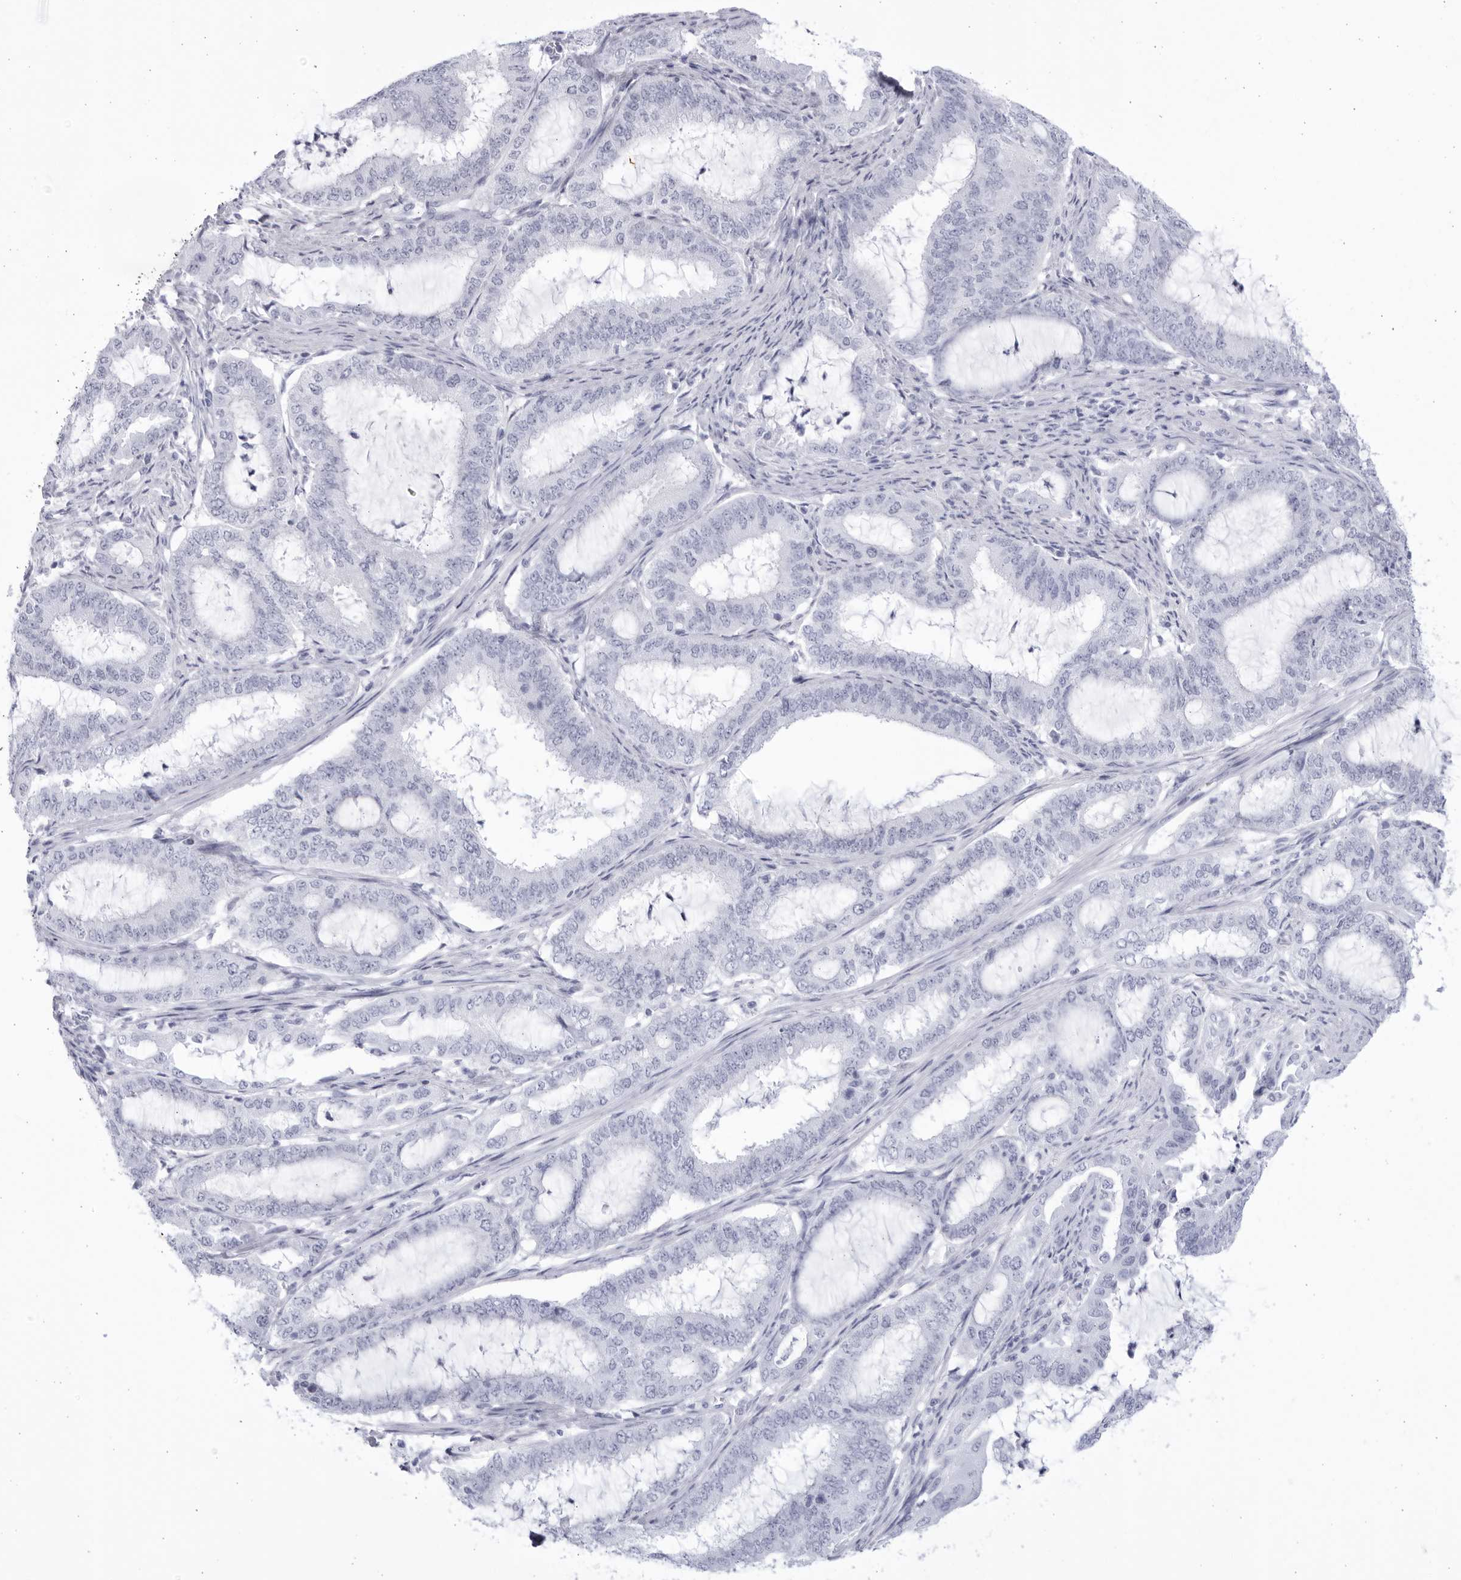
{"staining": {"intensity": "negative", "quantity": "none", "location": "none"}, "tissue": "endometrial cancer", "cell_type": "Tumor cells", "image_type": "cancer", "snomed": [{"axis": "morphology", "description": "Adenocarcinoma, NOS"}, {"axis": "topography", "description": "Endometrium"}], "caption": "This is a photomicrograph of immunohistochemistry (IHC) staining of adenocarcinoma (endometrial), which shows no positivity in tumor cells.", "gene": "CCDC181", "patient": {"sex": "female", "age": 51}}